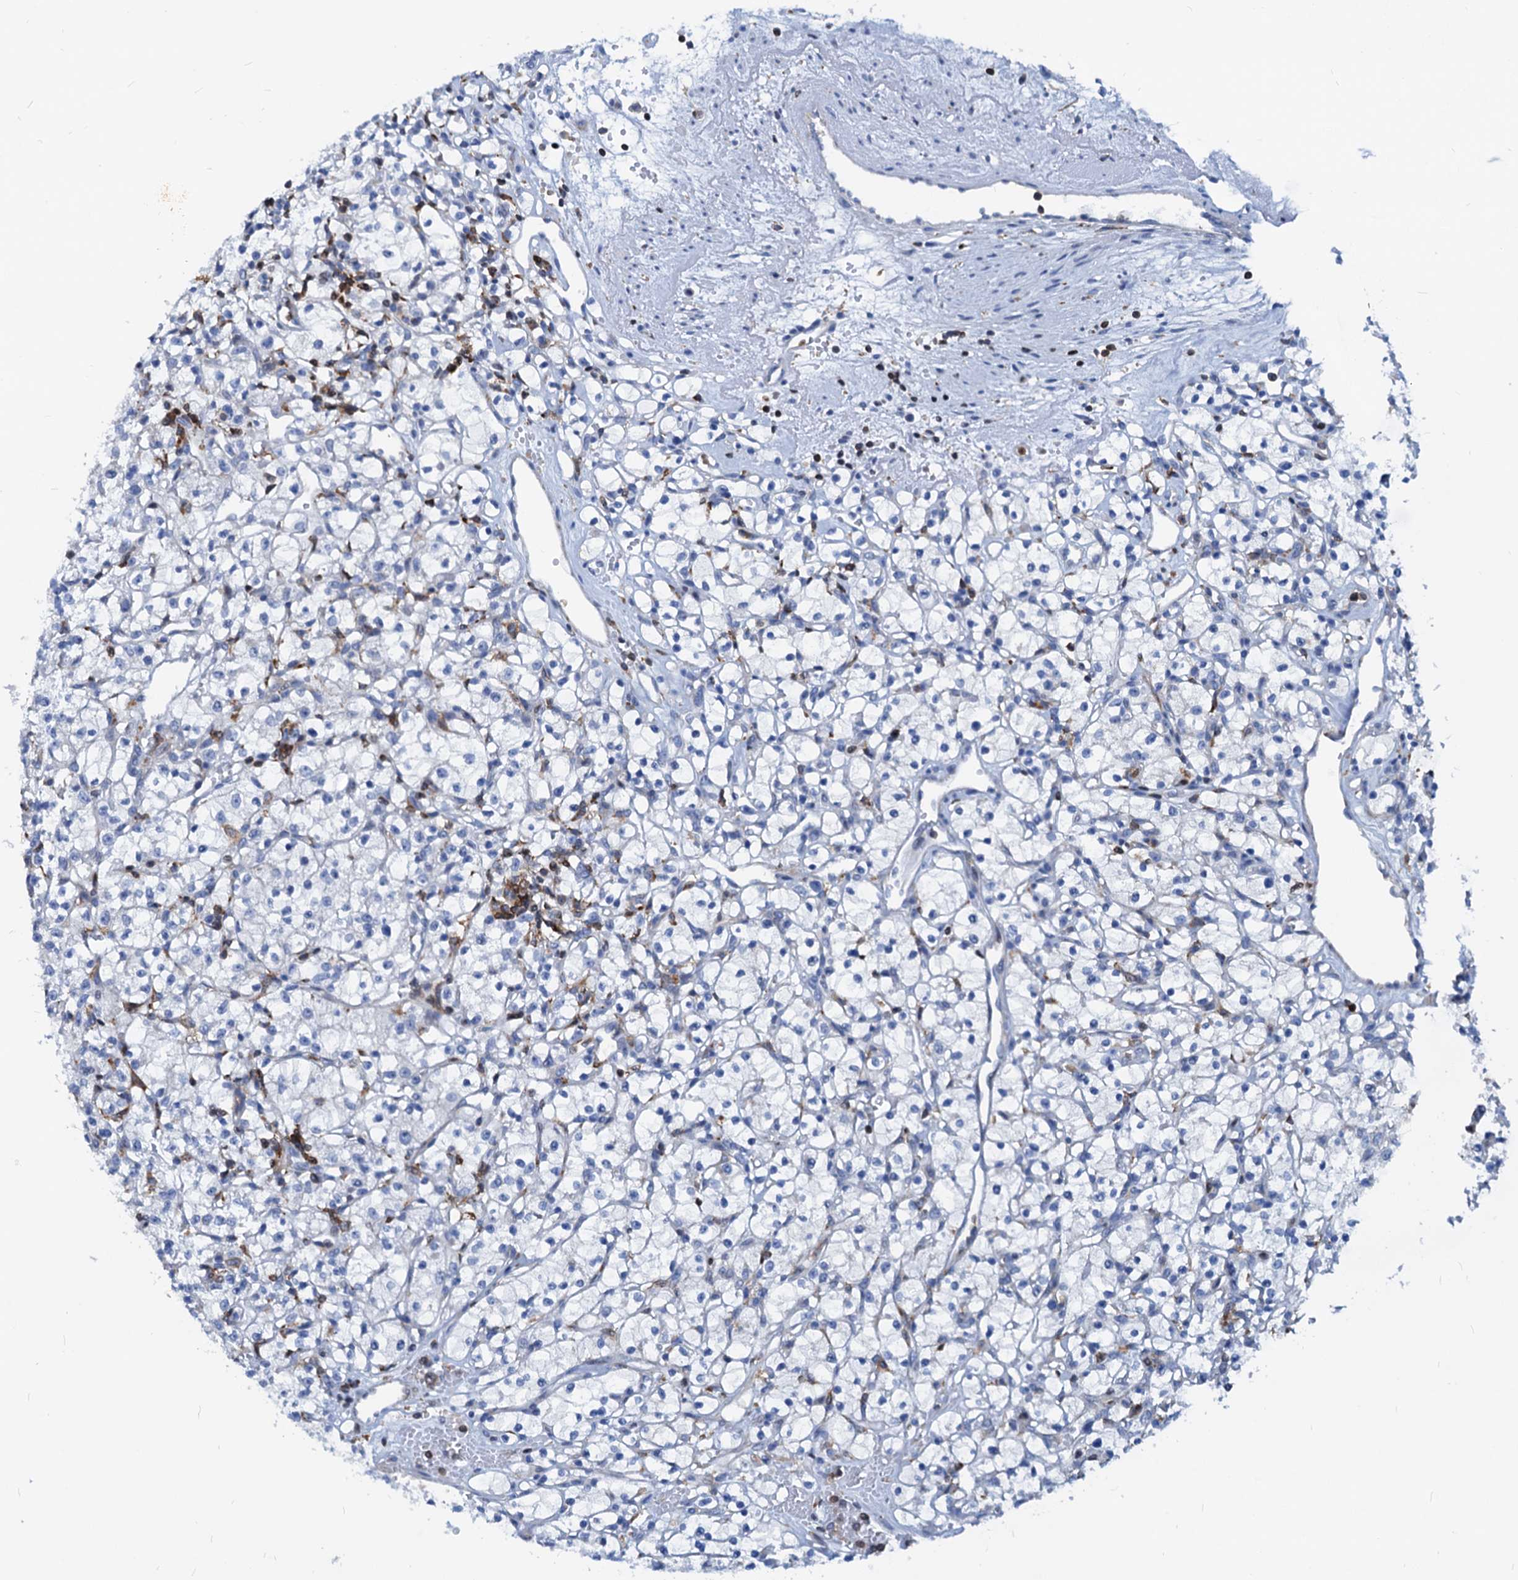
{"staining": {"intensity": "negative", "quantity": "none", "location": "none"}, "tissue": "renal cancer", "cell_type": "Tumor cells", "image_type": "cancer", "snomed": [{"axis": "morphology", "description": "Adenocarcinoma, NOS"}, {"axis": "topography", "description": "Kidney"}], "caption": "Renal cancer (adenocarcinoma) stained for a protein using IHC demonstrates no positivity tumor cells.", "gene": "LCP2", "patient": {"sex": "female", "age": 59}}